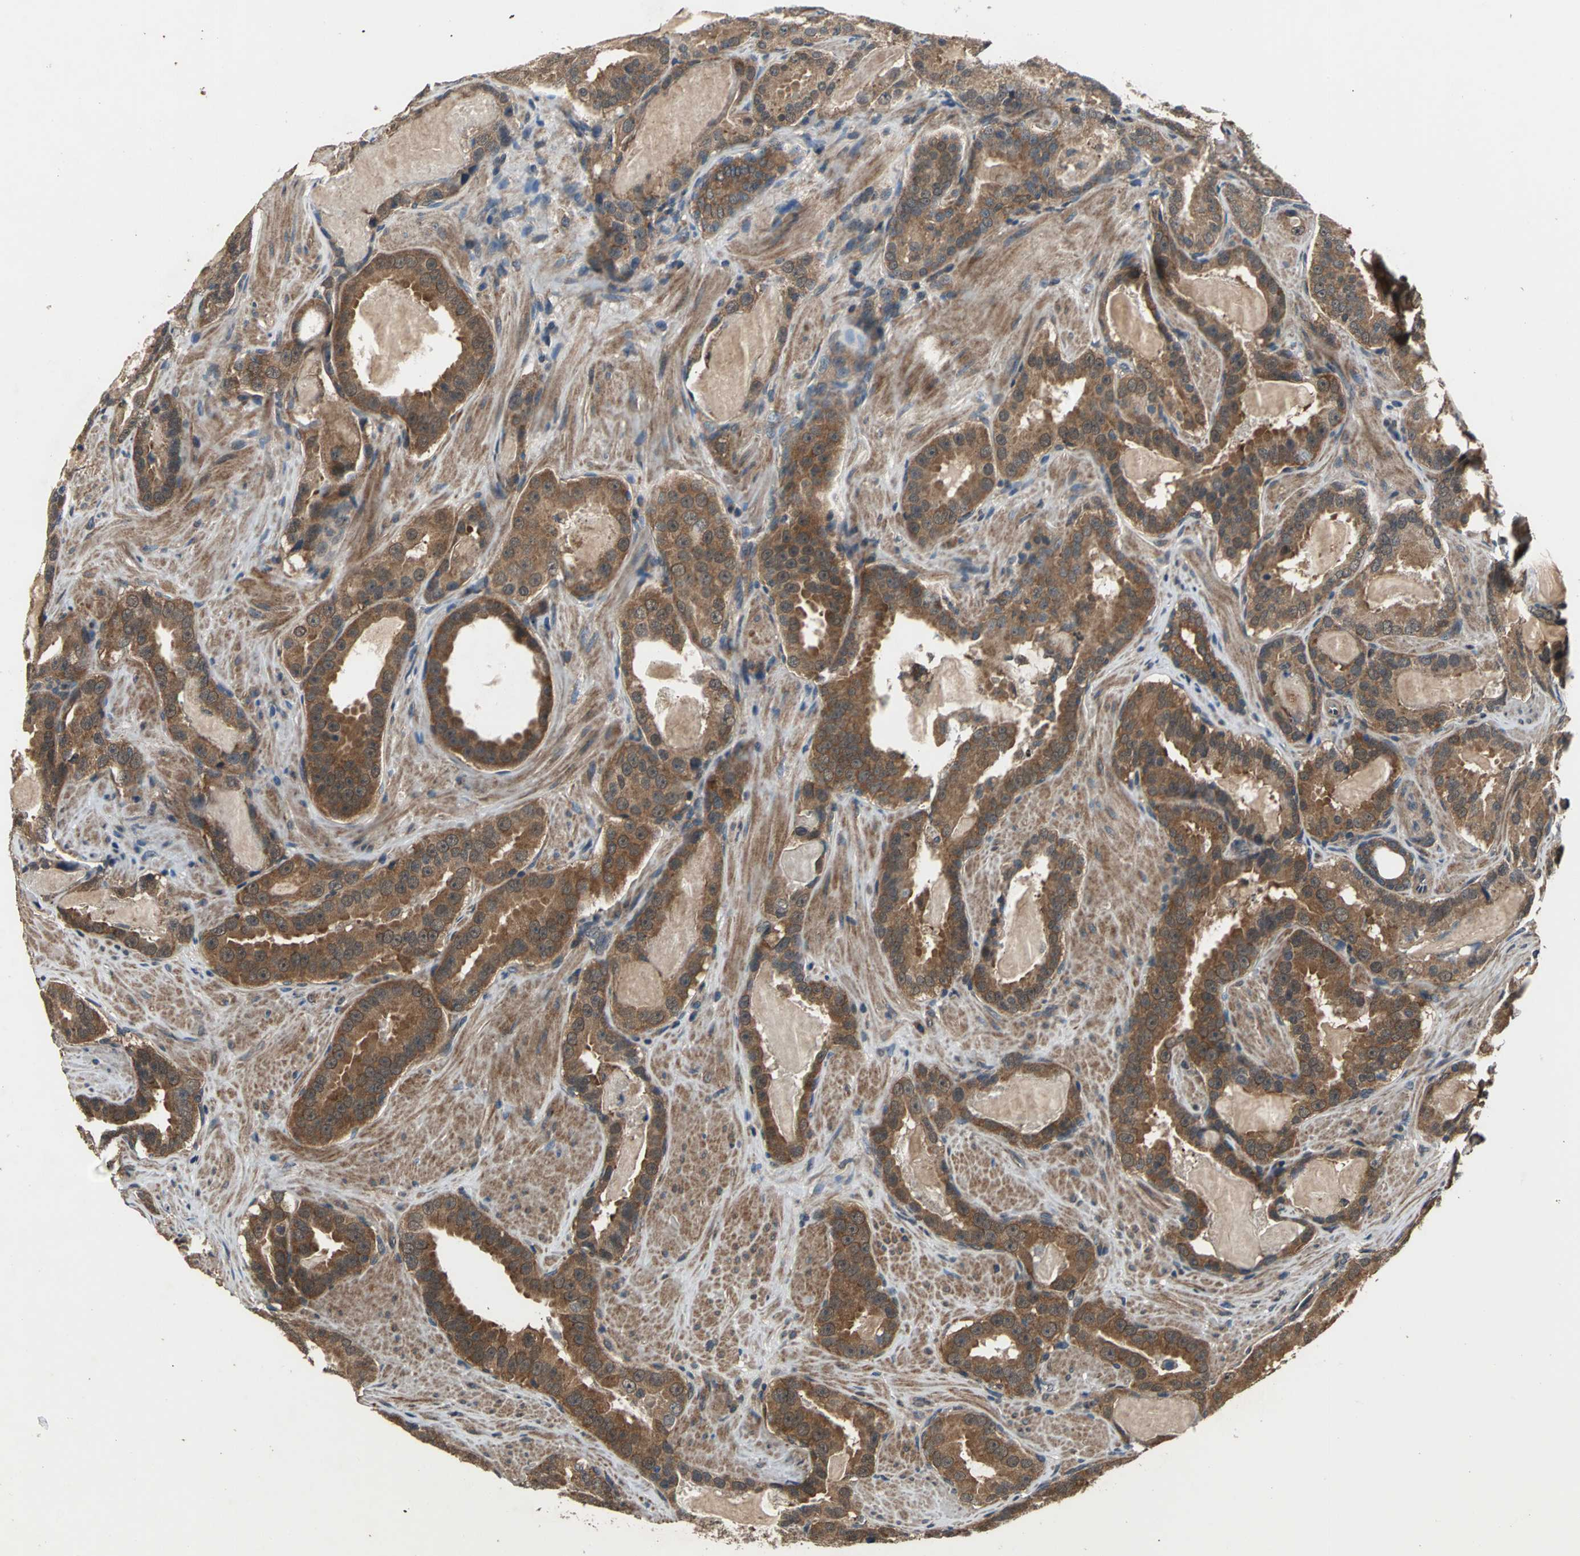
{"staining": {"intensity": "strong", "quantity": ">75%", "location": "cytoplasmic/membranous"}, "tissue": "prostate cancer", "cell_type": "Tumor cells", "image_type": "cancer", "snomed": [{"axis": "morphology", "description": "Adenocarcinoma, Low grade"}, {"axis": "topography", "description": "Prostate"}], "caption": "Human prostate cancer (adenocarcinoma (low-grade)) stained for a protein (brown) demonstrates strong cytoplasmic/membranous positive staining in approximately >75% of tumor cells.", "gene": "EIF2B2", "patient": {"sex": "male", "age": 59}}